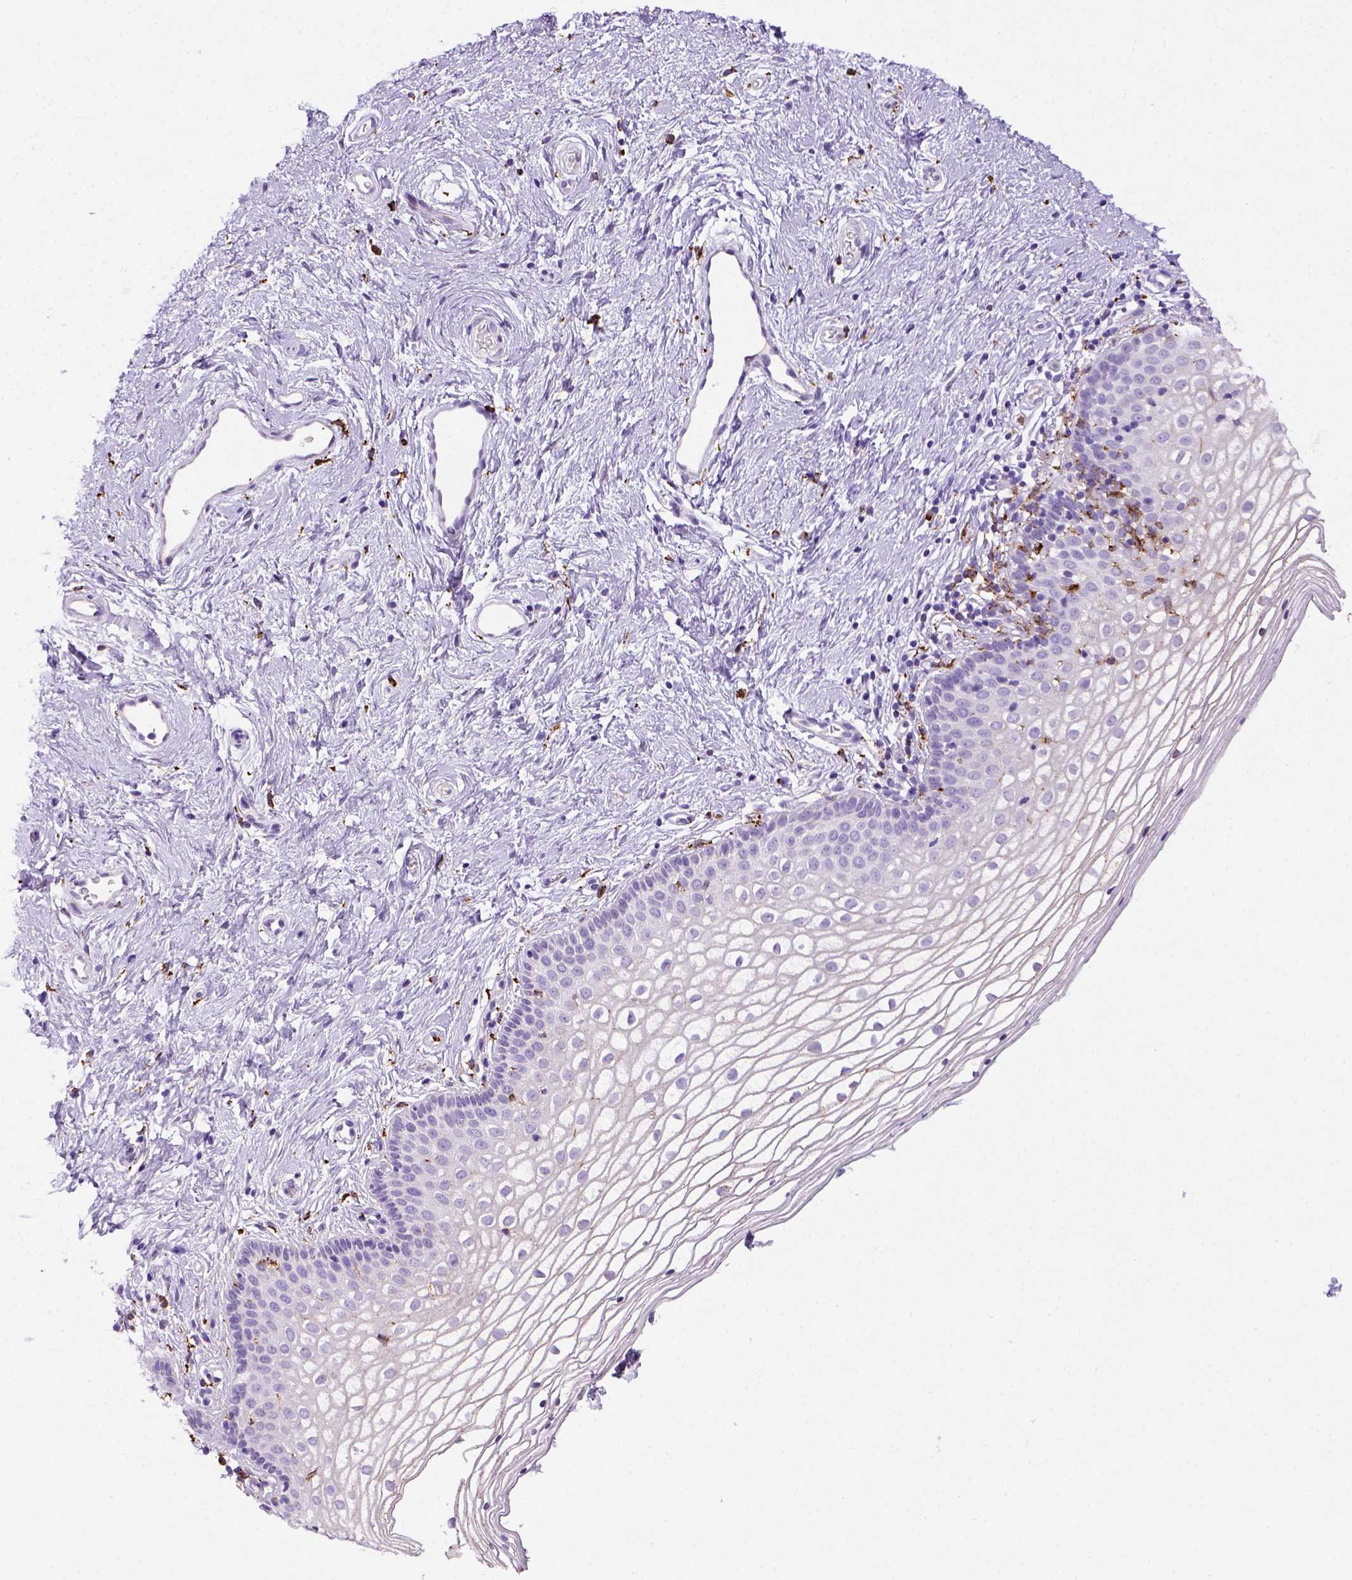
{"staining": {"intensity": "negative", "quantity": "none", "location": "none"}, "tissue": "vagina", "cell_type": "Squamous epithelial cells", "image_type": "normal", "snomed": [{"axis": "morphology", "description": "Normal tissue, NOS"}, {"axis": "topography", "description": "Vagina"}], "caption": "High magnification brightfield microscopy of benign vagina stained with DAB (3,3'-diaminobenzidine) (brown) and counterstained with hematoxylin (blue): squamous epithelial cells show no significant positivity. (DAB immunohistochemistry (IHC), high magnification).", "gene": "CD68", "patient": {"sex": "female", "age": 36}}